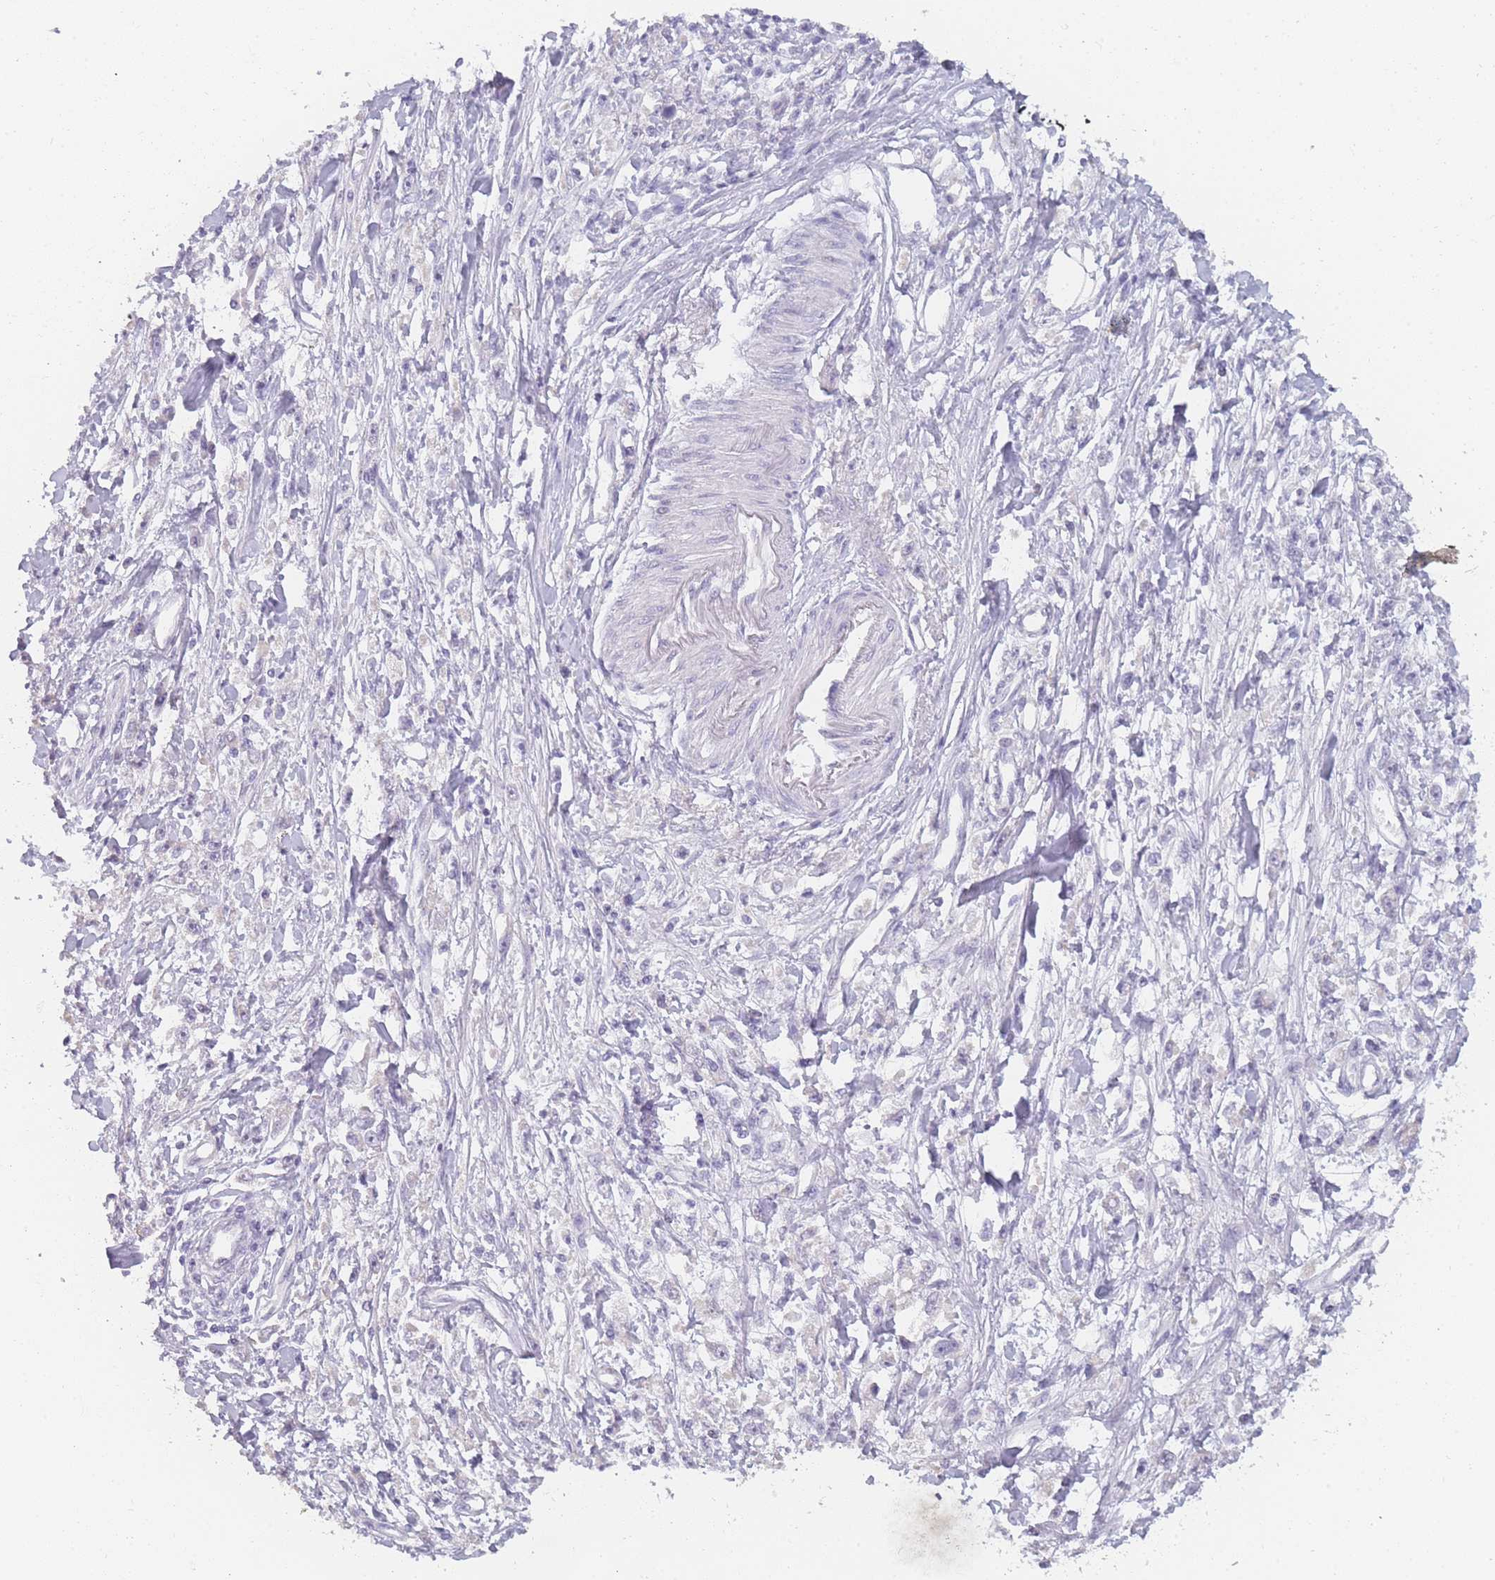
{"staining": {"intensity": "negative", "quantity": "none", "location": "none"}, "tissue": "stomach cancer", "cell_type": "Tumor cells", "image_type": "cancer", "snomed": [{"axis": "morphology", "description": "Adenocarcinoma, NOS"}, {"axis": "topography", "description": "Stomach"}], "caption": "Adenocarcinoma (stomach) was stained to show a protein in brown. There is no significant expression in tumor cells. Nuclei are stained in blue.", "gene": "INS", "patient": {"sex": "female", "age": 59}}